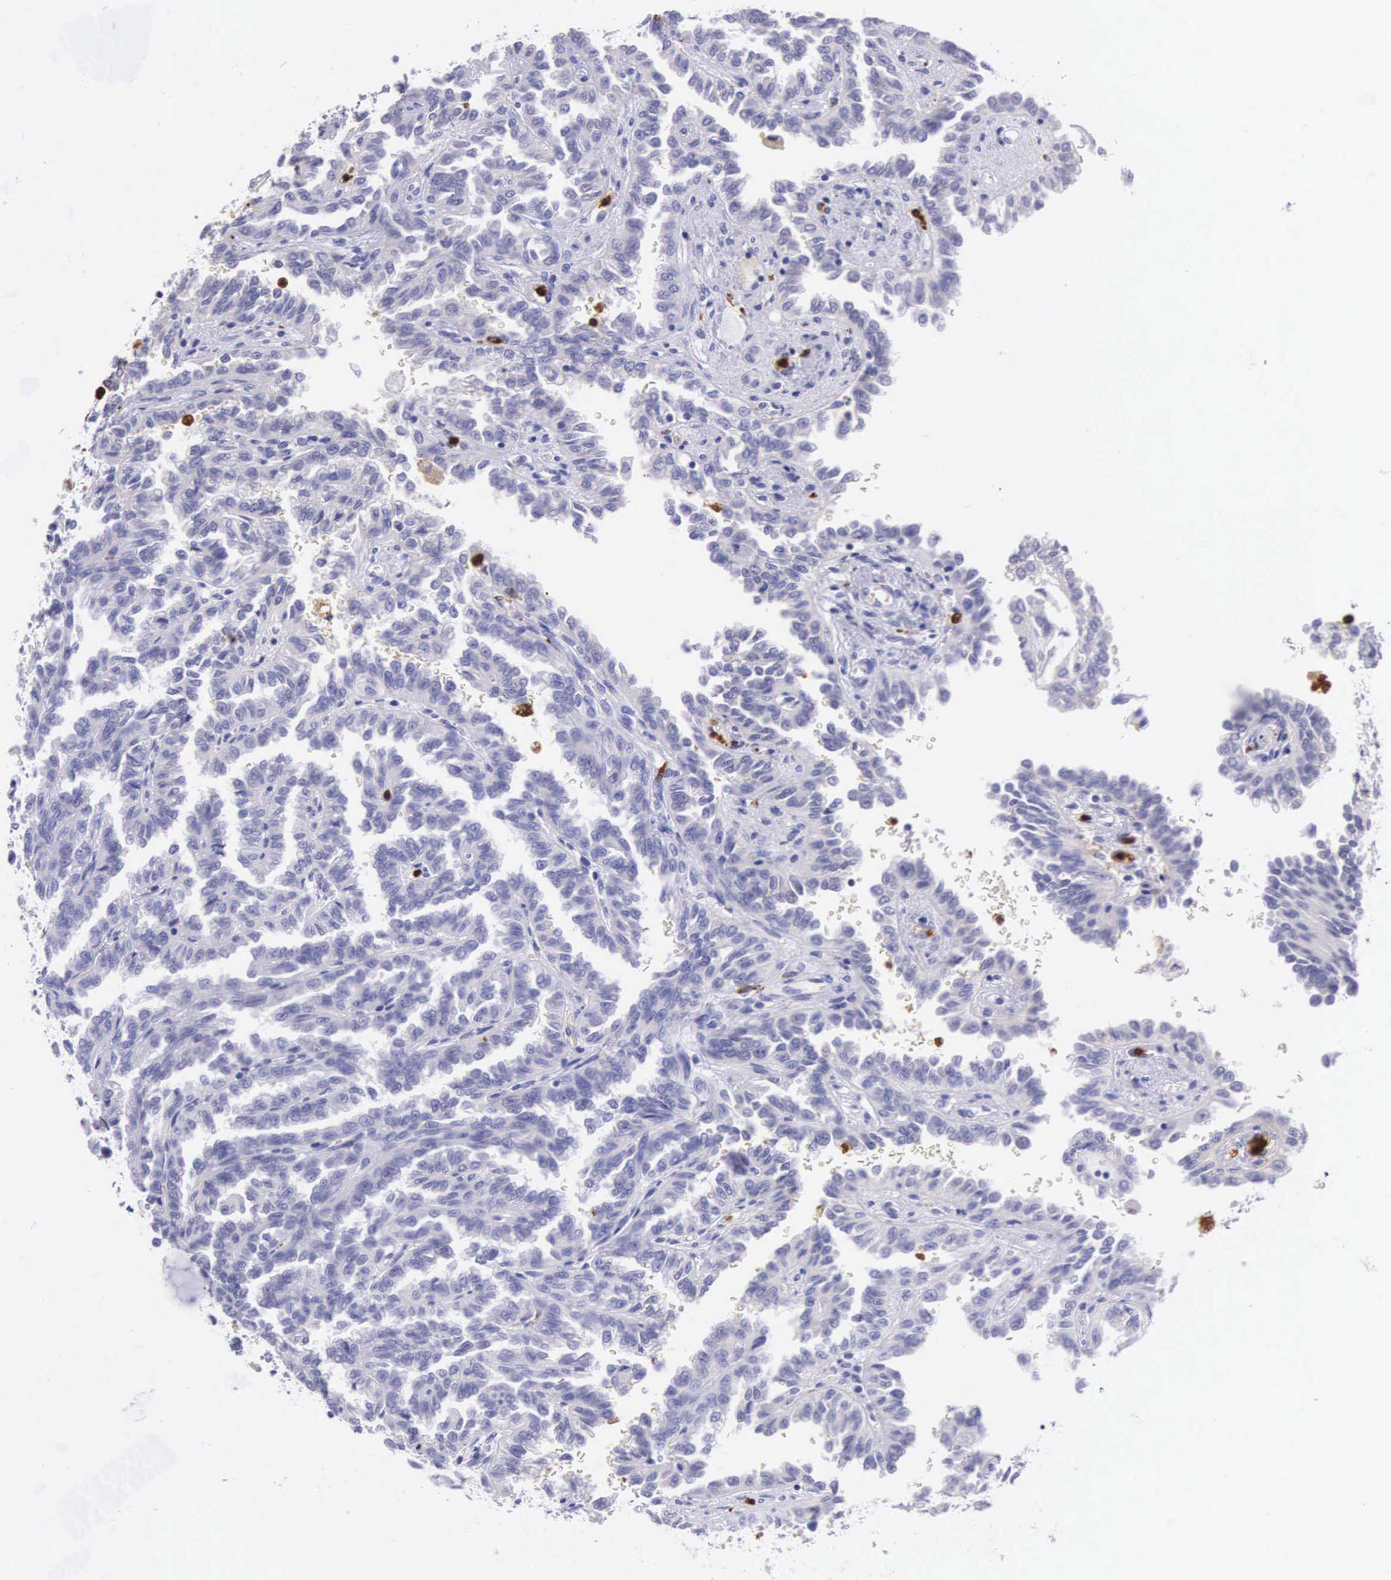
{"staining": {"intensity": "negative", "quantity": "none", "location": "none"}, "tissue": "renal cancer", "cell_type": "Tumor cells", "image_type": "cancer", "snomed": [{"axis": "morphology", "description": "Inflammation, NOS"}, {"axis": "morphology", "description": "Adenocarcinoma, NOS"}, {"axis": "topography", "description": "Kidney"}], "caption": "Image shows no significant protein positivity in tumor cells of renal cancer (adenocarcinoma). Nuclei are stained in blue.", "gene": "FCN1", "patient": {"sex": "male", "age": 68}}